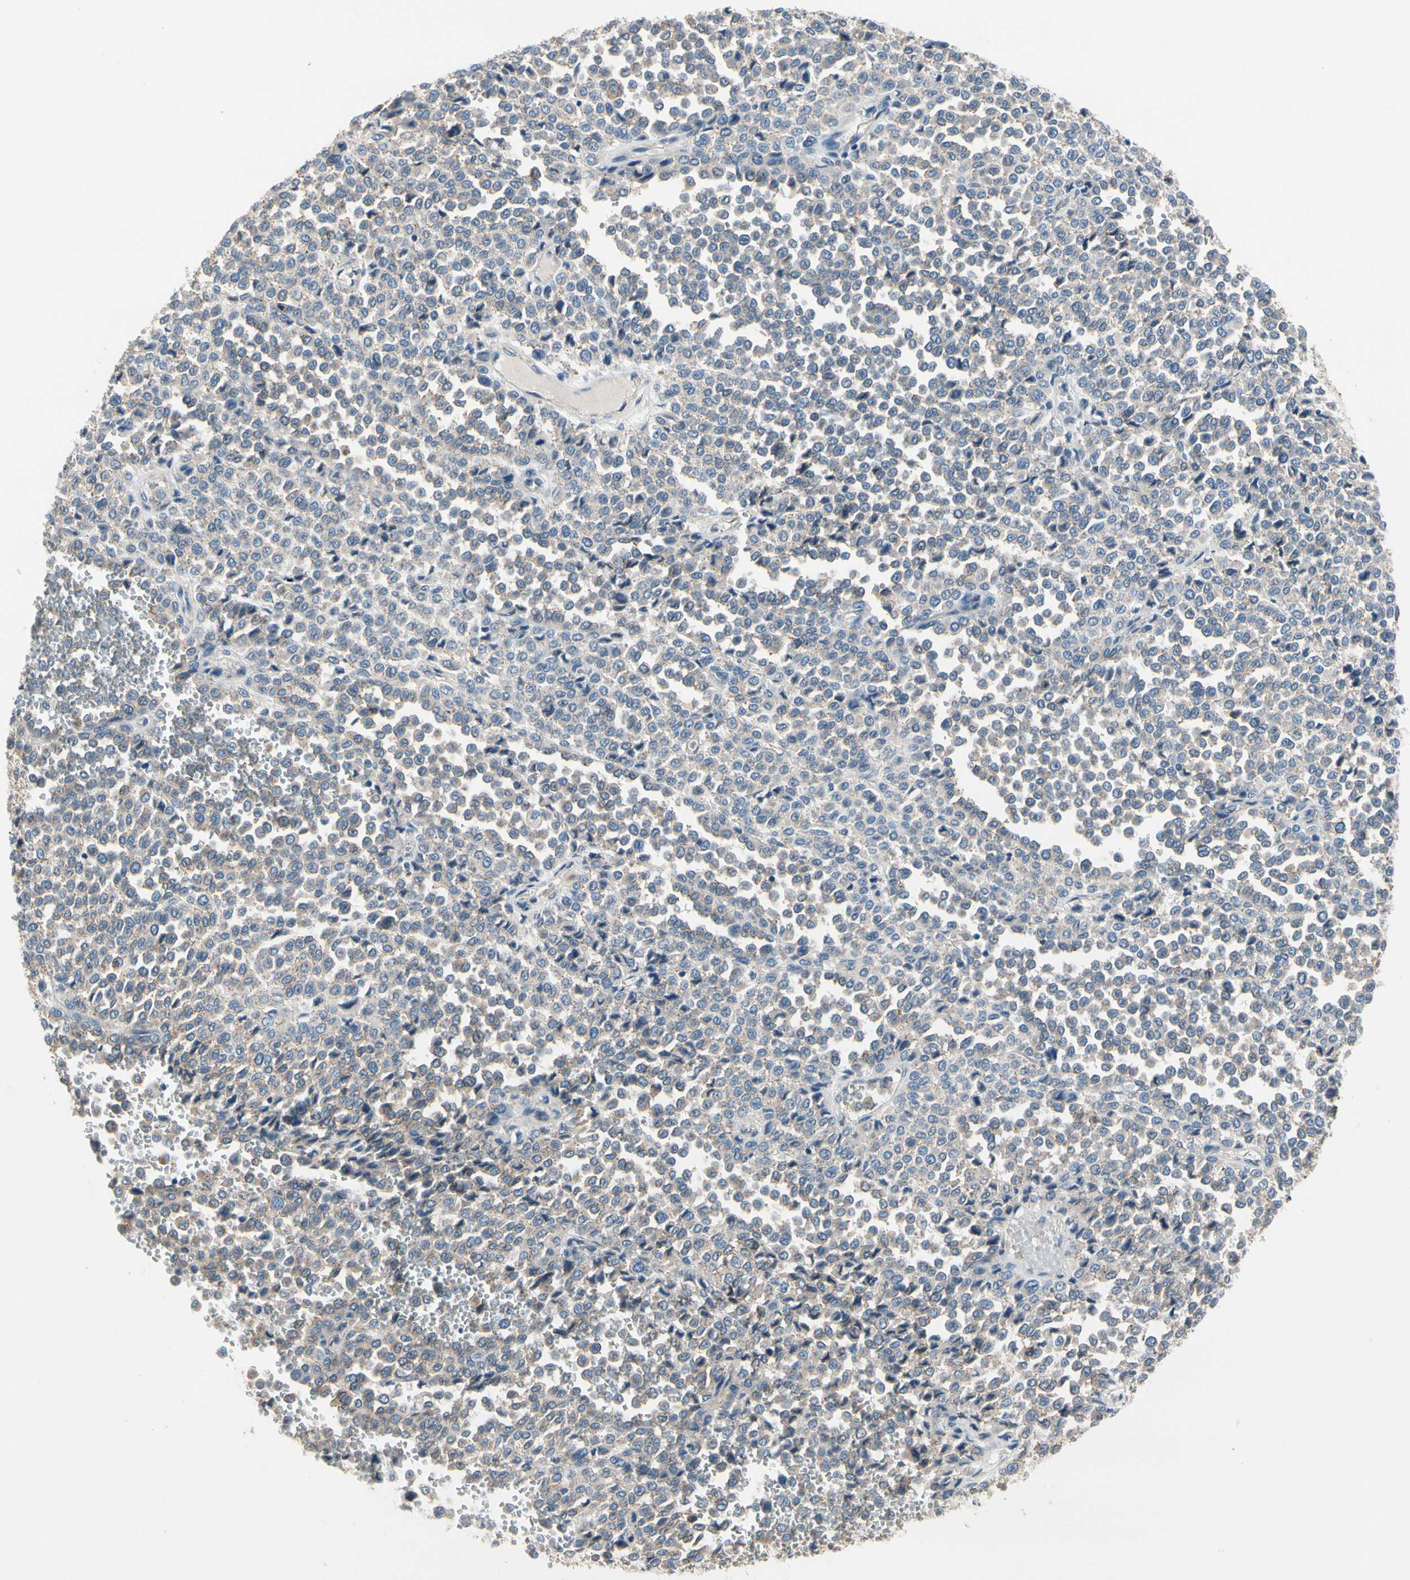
{"staining": {"intensity": "negative", "quantity": "none", "location": "none"}, "tissue": "melanoma", "cell_type": "Tumor cells", "image_type": "cancer", "snomed": [{"axis": "morphology", "description": "Malignant melanoma, Metastatic site"}, {"axis": "topography", "description": "Pancreas"}], "caption": "Immunohistochemical staining of human malignant melanoma (metastatic site) displays no significant expression in tumor cells. (Stains: DAB (3,3'-diaminobenzidine) immunohistochemistry (IHC) with hematoxylin counter stain, Microscopy: brightfield microscopy at high magnification).", "gene": "LGR6", "patient": {"sex": "female", "age": 30}}